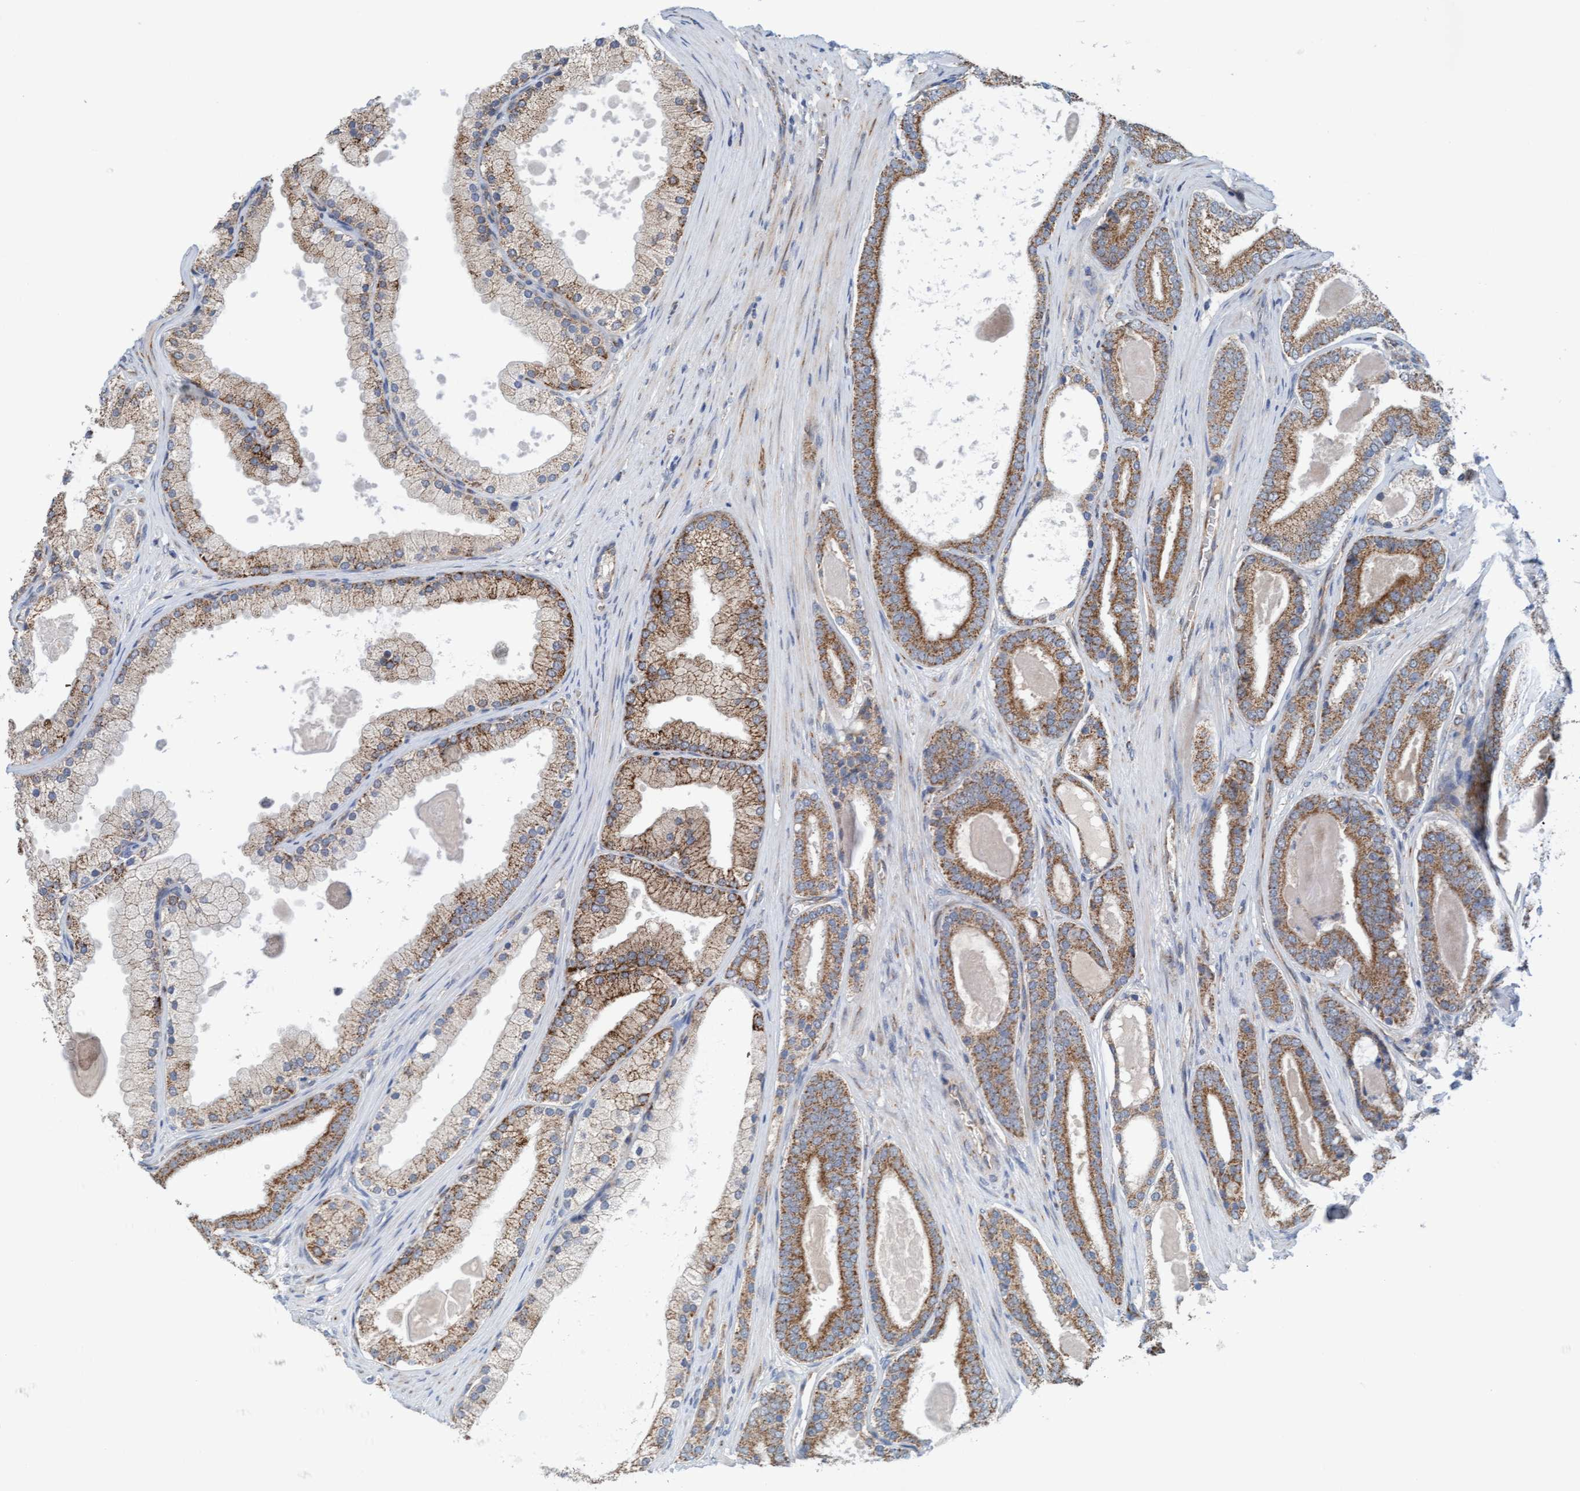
{"staining": {"intensity": "strong", "quantity": ">75%", "location": "cytoplasmic/membranous"}, "tissue": "prostate cancer", "cell_type": "Tumor cells", "image_type": "cancer", "snomed": [{"axis": "morphology", "description": "Adenocarcinoma, High grade"}, {"axis": "topography", "description": "Prostate"}], "caption": "Protein staining of prostate cancer tissue displays strong cytoplasmic/membranous positivity in about >75% of tumor cells.", "gene": "ZNF566", "patient": {"sex": "male", "age": 60}}